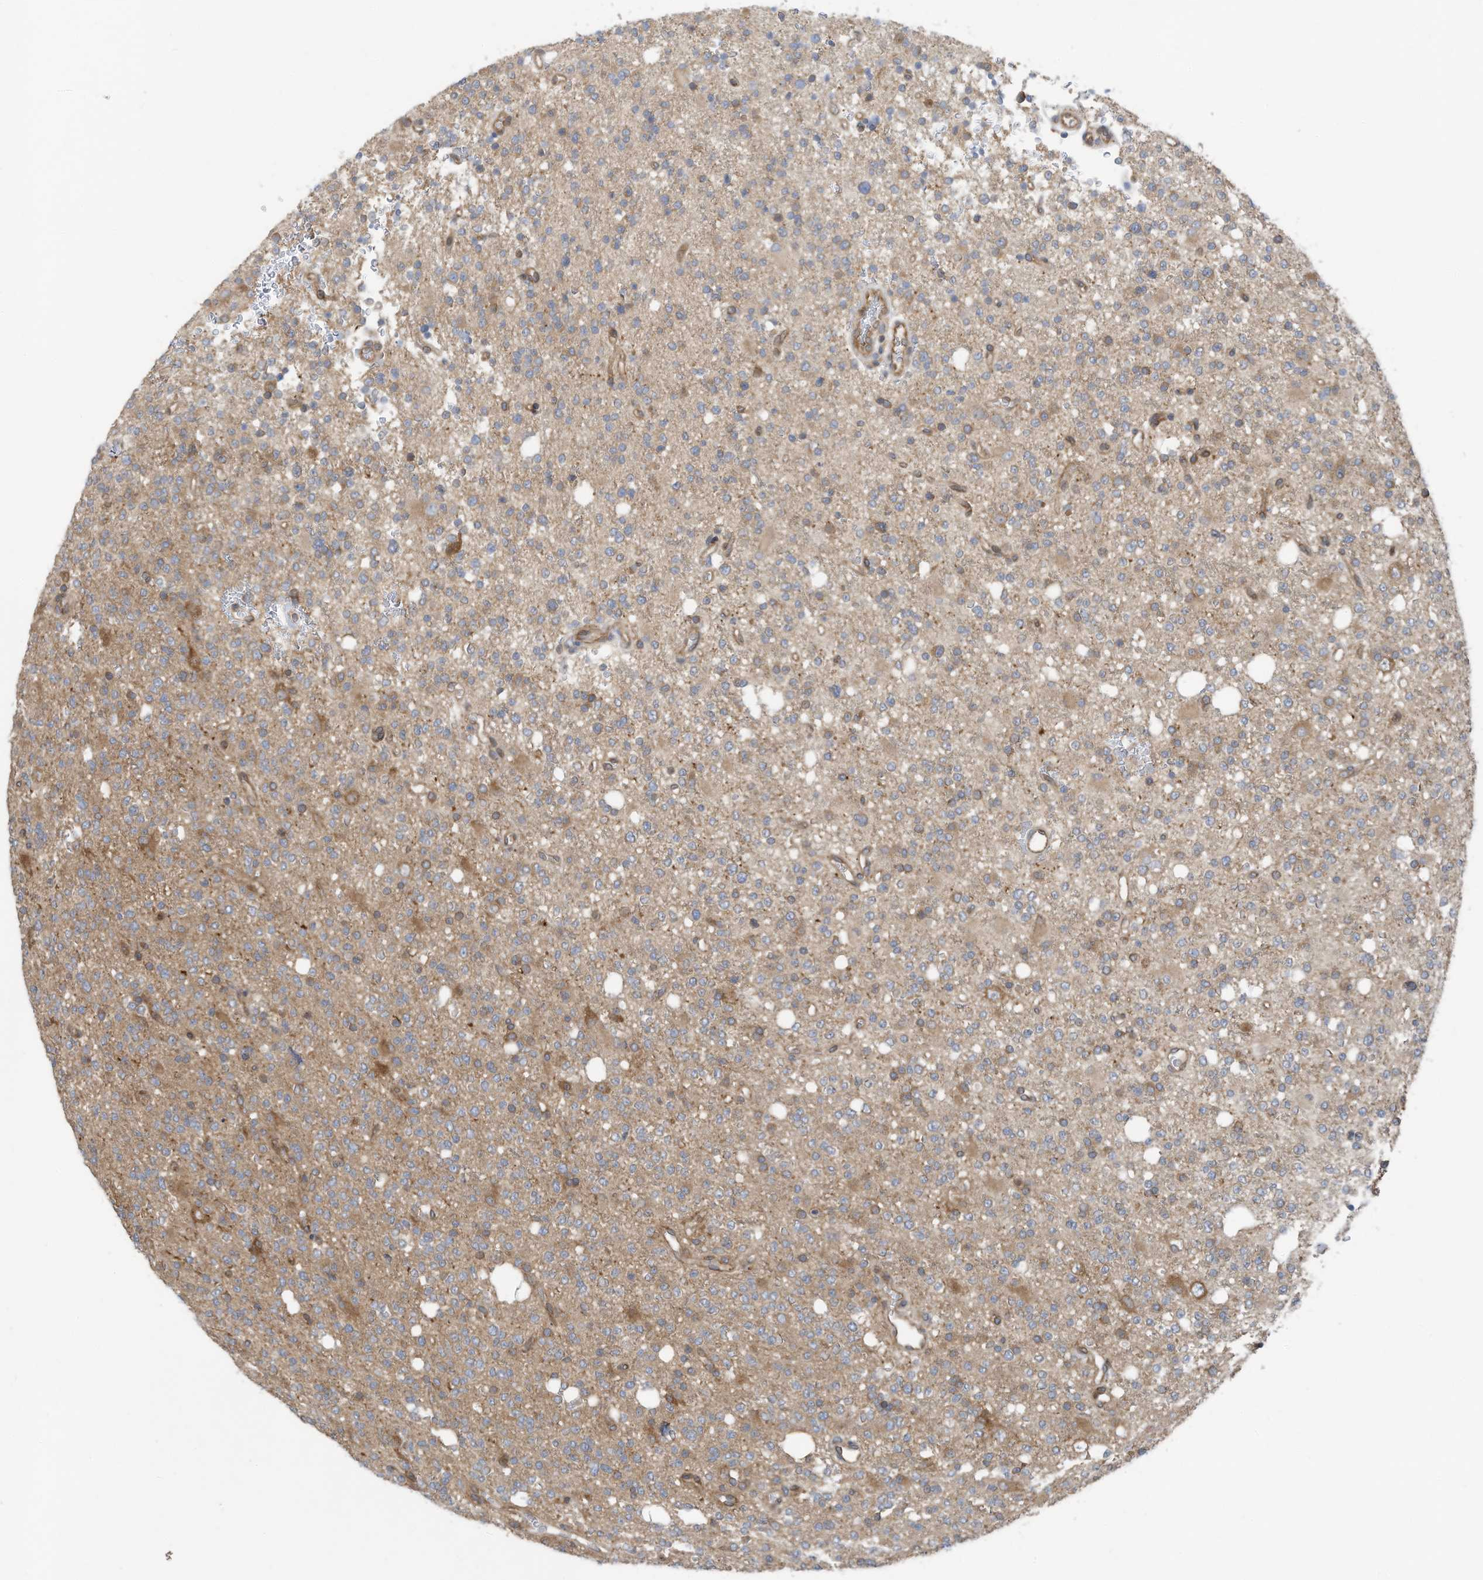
{"staining": {"intensity": "weak", "quantity": "<25%", "location": "cytoplasmic/membranous"}, "tissue": "glioma", "cell_type": "Tumor cells", "image_type": "cancer", "snomed": [{"axis": "morphology", "description": "Glioma, malignant, High grade"}, {"axis": "topography", "description": "Brain"}], "caption": "Human glioma stained for a protein using immunohistochemistry demonstrates no expression in tumor cells.", "gene": "USE1", "patient": {"sex": "female", "age": 62}}